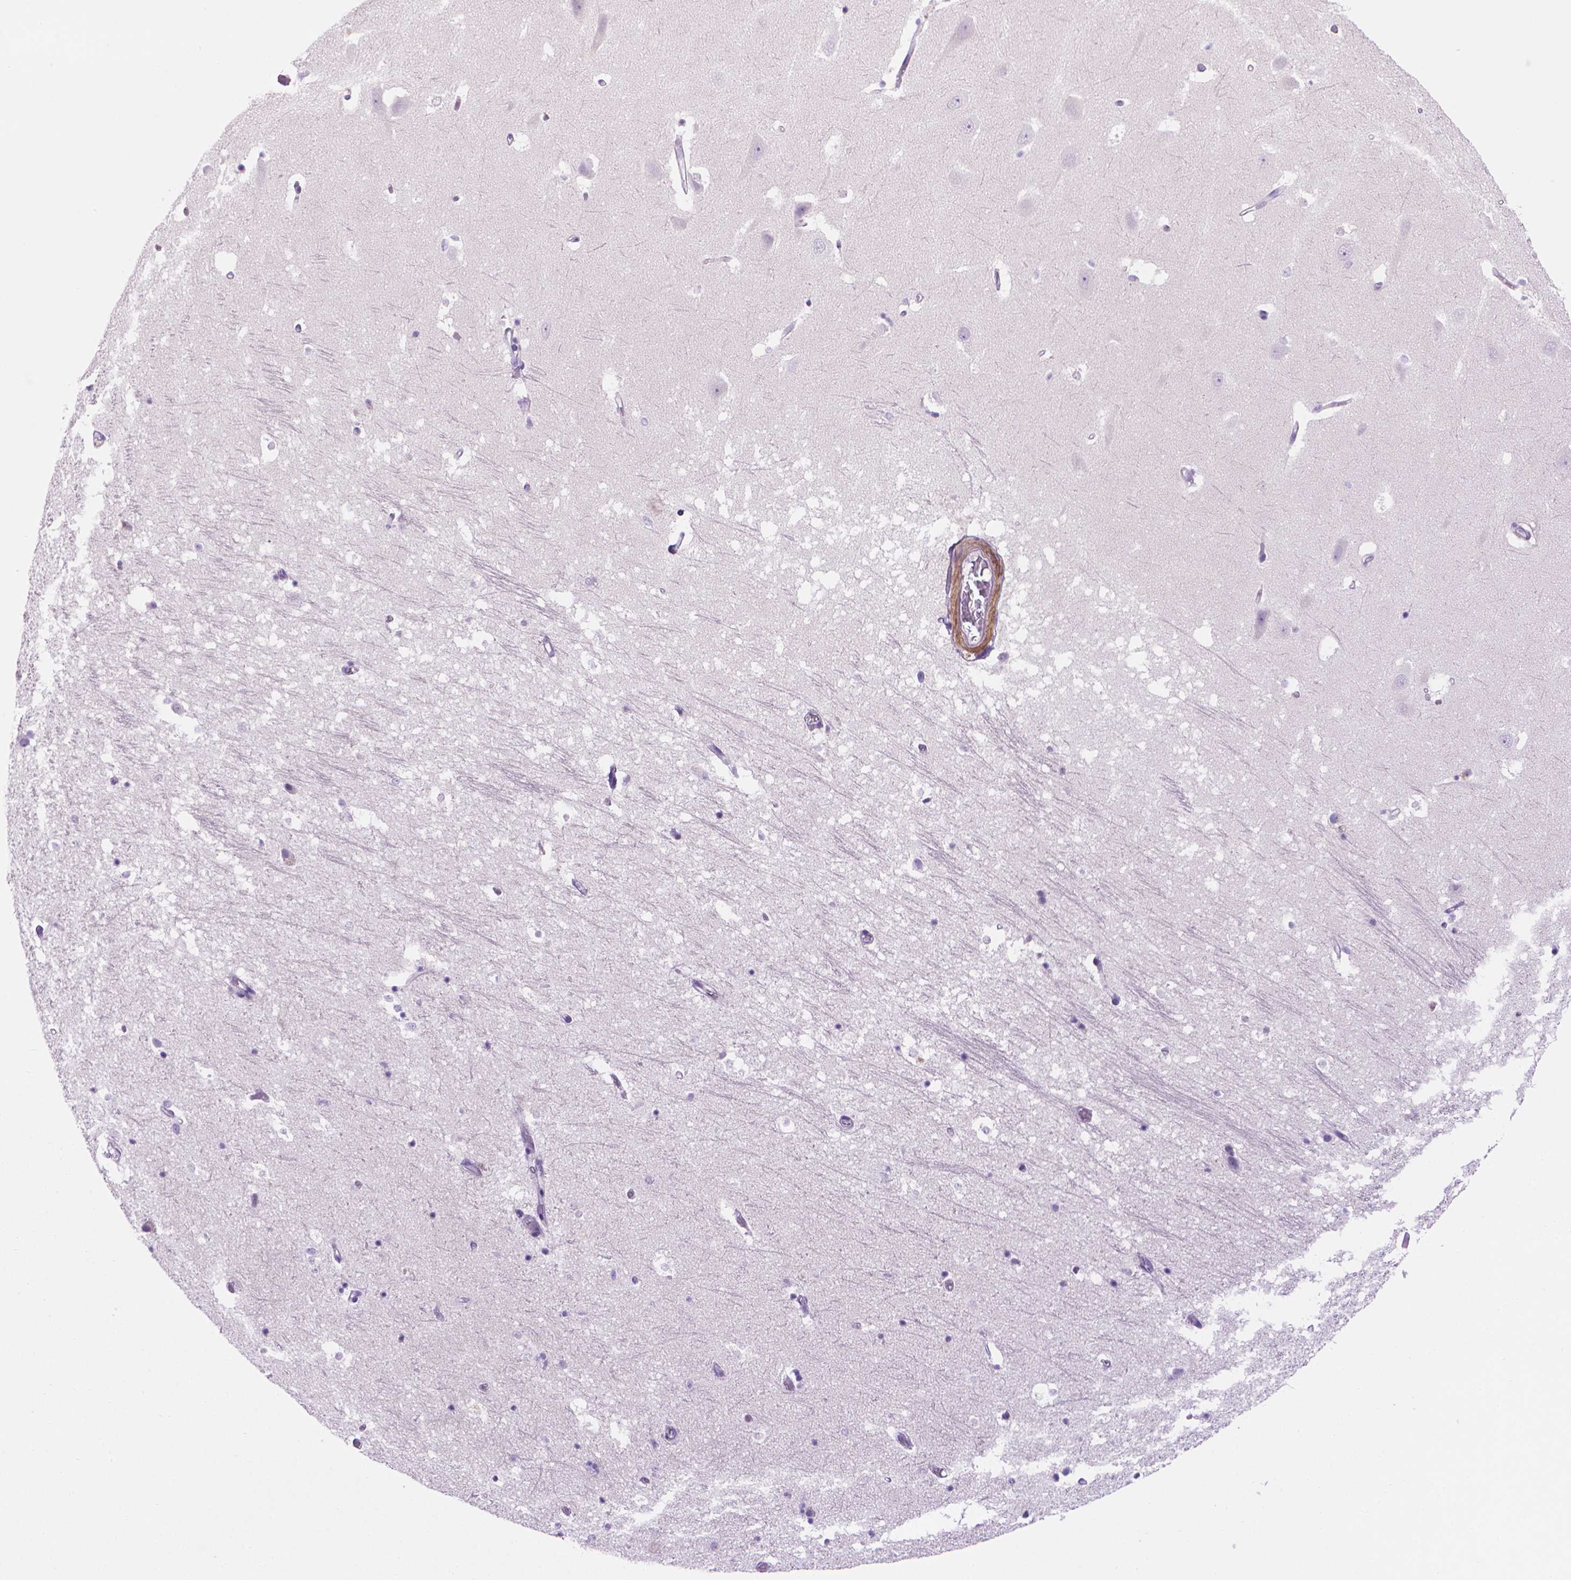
{"staining": {"intensity": "negative", "quantity": "none", "location": "none"}, "tissue": "hippocampus", "cell_type": "Glial cells", "image_type": "normal", "snomed": [{"axis": "morphology", "description": "Normal tissue, NOS"}, {"axis": "topography", "description": "Hippocampus"}], "caption": "Glial cells show no significant protein positivity in unremarkable hippocampus. (Brightfield microscopy of DAB immunohistochemistry (IHC) at high magnification).", "gene": "FASN", "patient": {"sex": "male", "age": 44}}